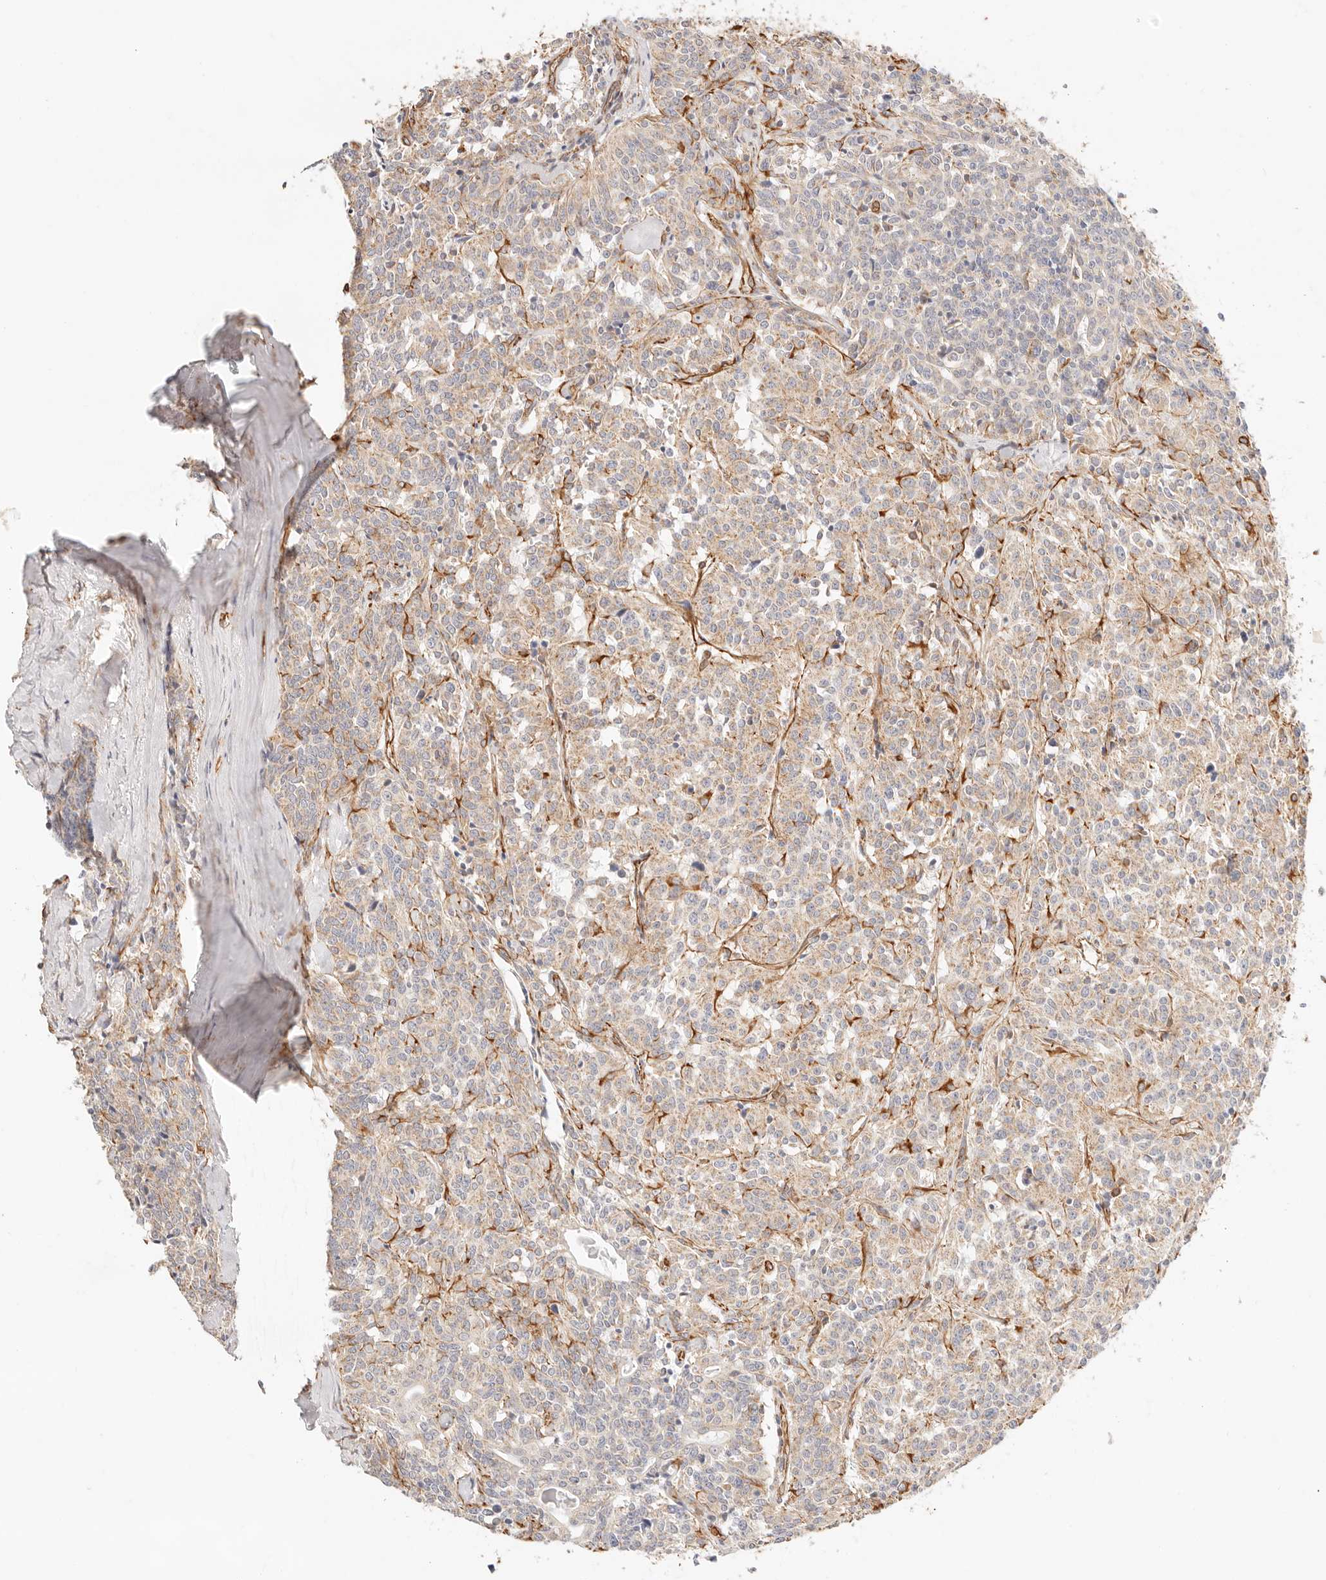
{"staining": {"intensity": "weak", "quantity": ">75%", "location": "cytoplasmic/membranous"}, "tissue": "carcinoid", "cell_type": "Tumor cells", "image_type": "cancer", "snomed": [{"axis": "morphology", "description": "Carcinoid, malignant, NOS"}, {"axis": "topography", "description": "Lung"}], "caption": "Immunohistochemistry (IHC) image of human carcinoid stained for a protein (brown), which demonstrates low levels of weak cytoplasmic/membranous staining in approximately >75% of tumor cells.", "gene": "ZC3H11A", "patient": {"sex": "female", "age": 46}}